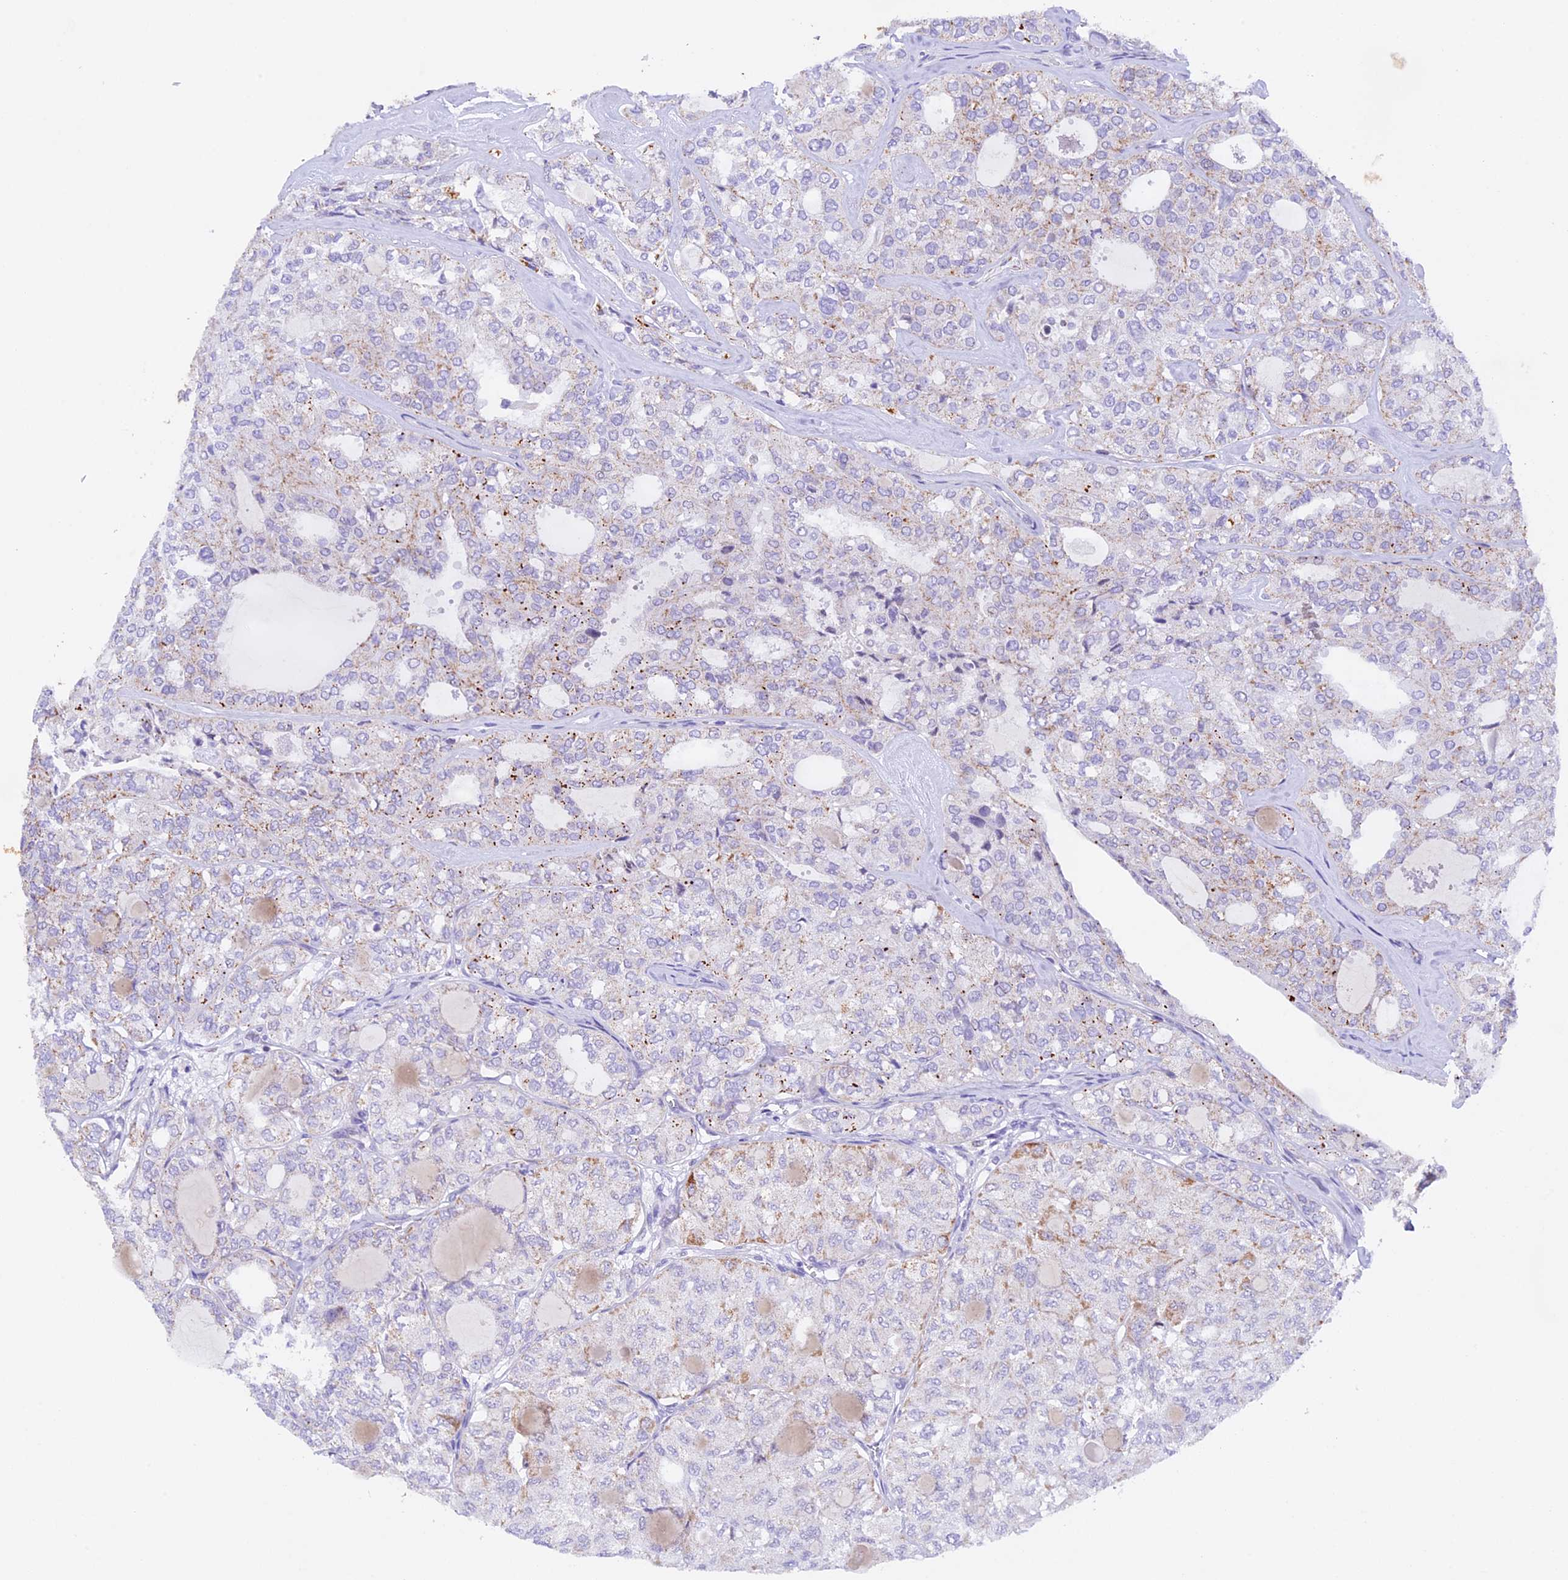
{"staining": {"intensity": "weak", "quantity": "<25%", "location": "cytoplasmic/membranous"}, "tissue": "thyroid cancer", "cell_type": "Tumor cells", "image_type": "cancer", "snomed": [{"axis": "morphology", "description": "Follicular adenoma carcinoma, NOS"}, {"axis": "topography", "description": "Thyroid gland"}], "caption": "Immunohistochemical staining of thyroid cancer displays no significant expression in tumor cells.", "gene": "TFAM", "patient": {"sex": "male", "age": 75}}